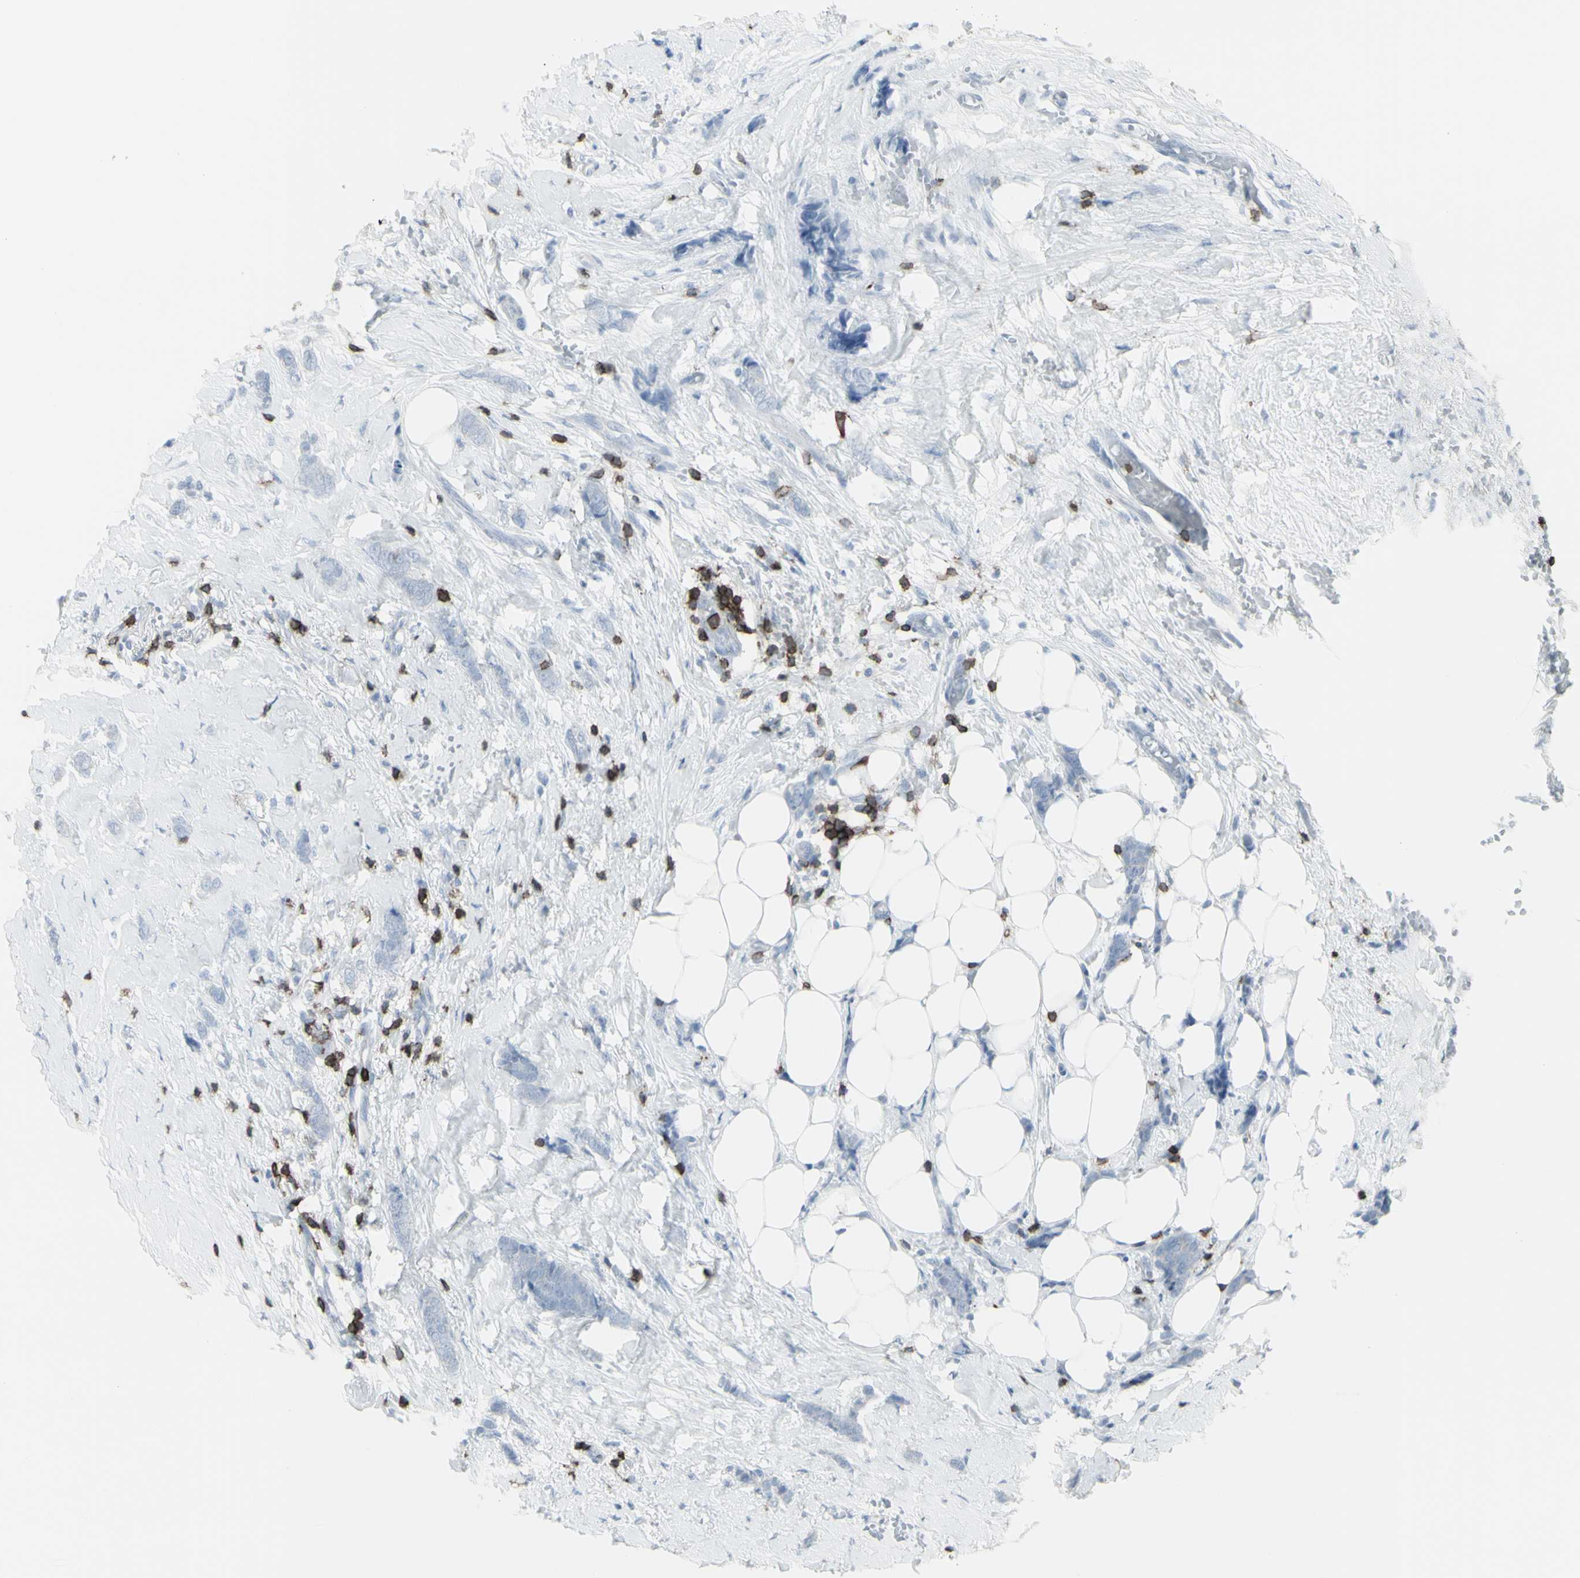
{"staining": {"intensity": "negative", "quantity": "none", "location": "none"}, "tissue": "breast cancer", "cell_type": "Tumor cells", "image_type": "cancer", "snomed": [{"axis": "morphology", "description": "Lobular carcinoma"}, {"axis": "topography", "description": "Skin"}, {"axis": "topography", "description": "Breast"}], "caption": "Immunohistochemistry (IHC) micrograph of human breast cancer stained for a protein (brown), which demonstrates no positivity in tumor cells. The staining was performed using DAB (3,3'-diaminobenzidine) to visualize the protein expression in brown, while the nuclei were stained in blue with hematoxylin (Magnification: 20x).", "gene": "CD247", "patient": {"sex": "female", "age": 46}}